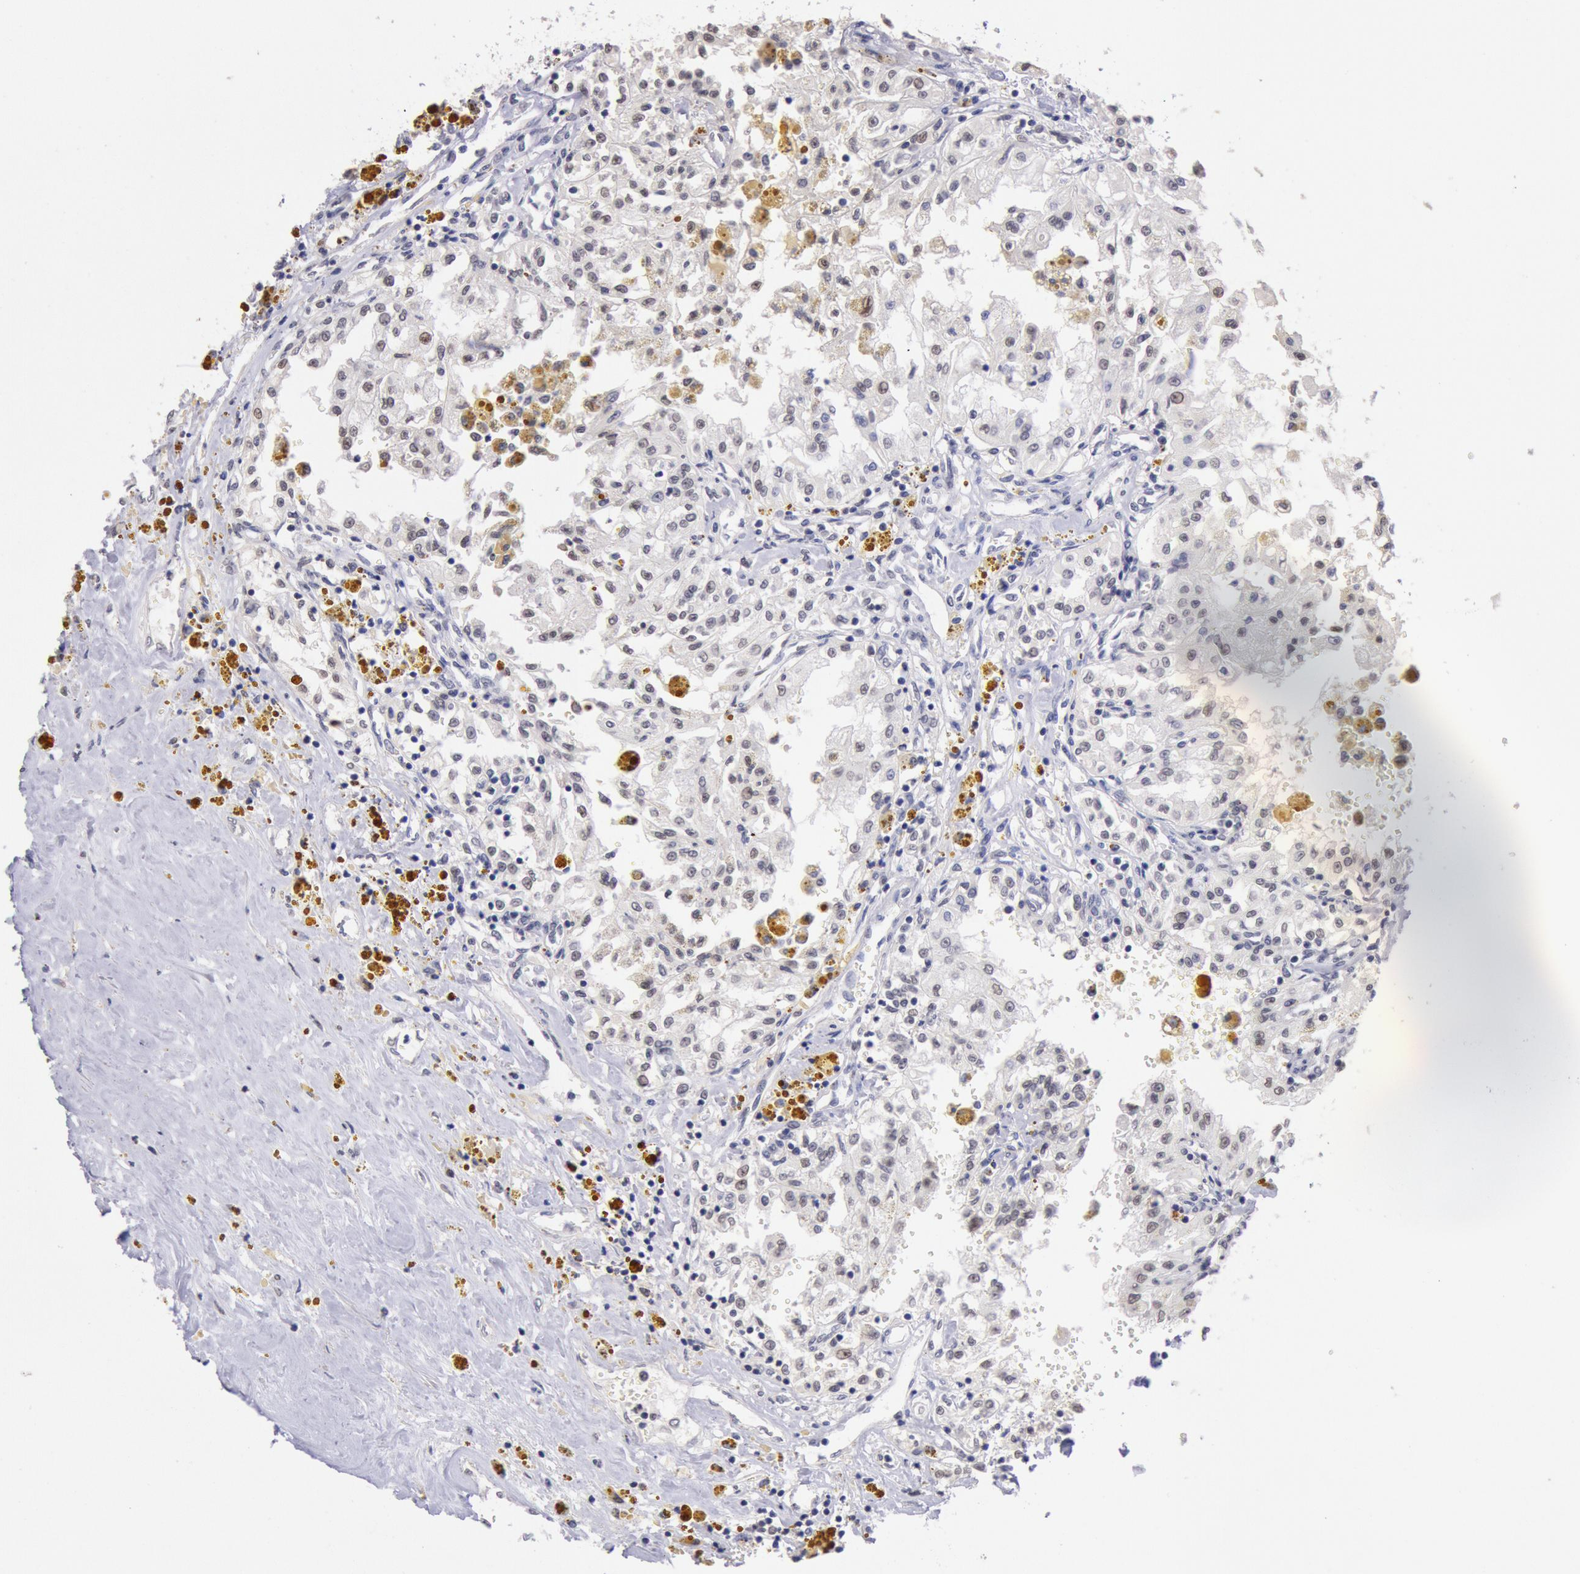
{"staining": {"intensity": "weak", "quantity": "<25%", "location": "nuclear"}, "tissue": "renal cancer", "cell_type": "Tumor cells", "image_type": "cancer", "snomed": [{"axis": "morphology", "description": "Adenocarcinoma, NOS"}, {"axis": "topography", "description": "Kidney"}], "caption": "High magnification brightfield microscopy of renal cancer stained with DAB (3,3'-diaminobenzidine) (brown) and counterstained with hematoxylin (blue): tumor cells show no significant staining.", "gene": "MYH7", "patient": {"sex": "male", "age": 78}}